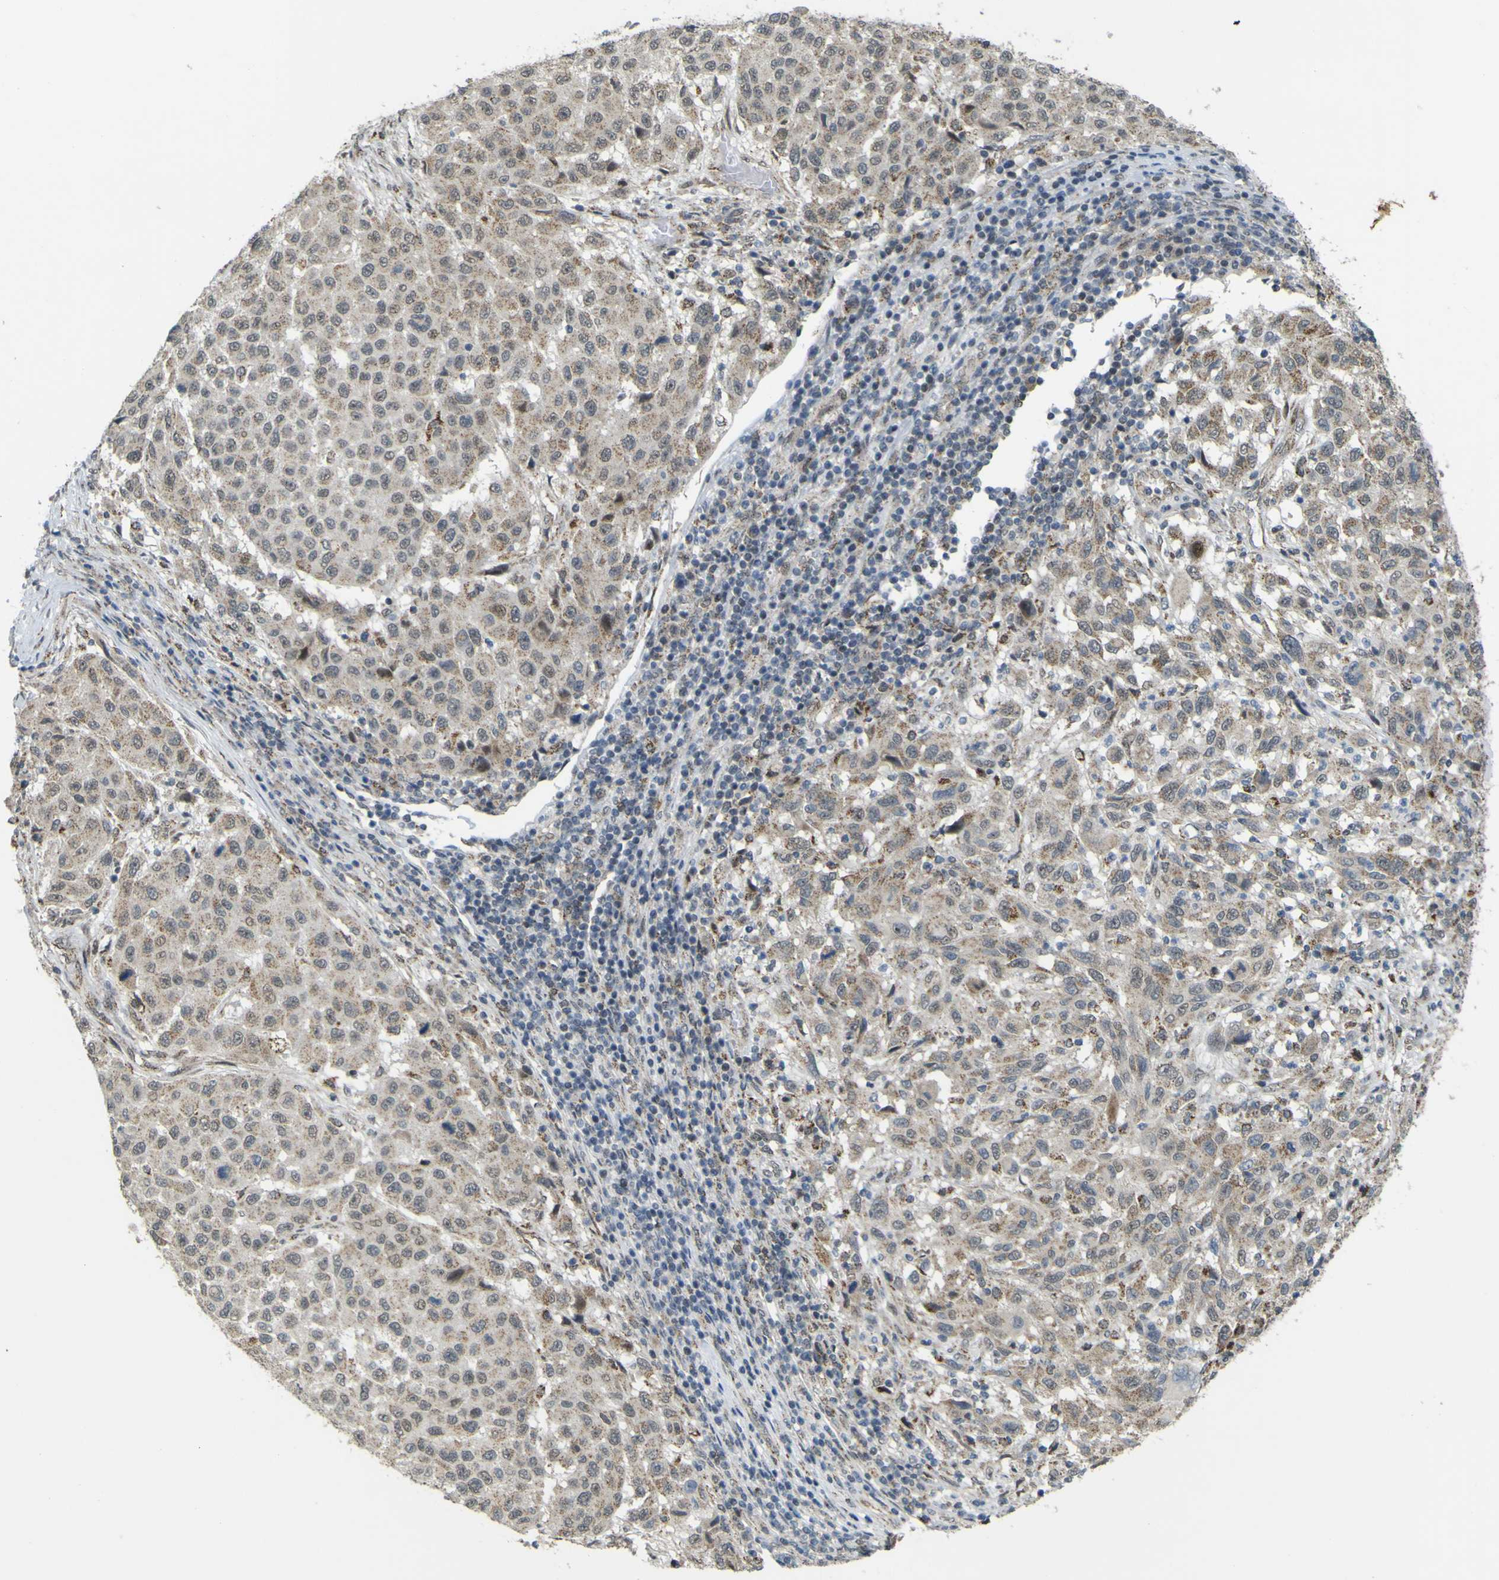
{"staining": {"intensity": "moderate", "quantity": ">75%", "location": "cytoplasmic/membranous"}, "tissue": "melanoma", "cell_type": "Tumor cells", "image_type": "cancer", "snomed": [{"axis": "morphology", "description": "Malignant melanoma, Metastatic site"}, {"axis": "topography", "description": "Lymph node"}], "caption": "Tumor cells display medium levels of moderate cytoplasmic/membranous staining in approximately >75% of cells in malignant melanoma (metastatic site). Using DAB (brown) and hematoxylin (blue) stains, captured at high magnification using brightfield microscopy.", "gene": "ACBD5", "patient": {"sex": "male", "age": 61}}